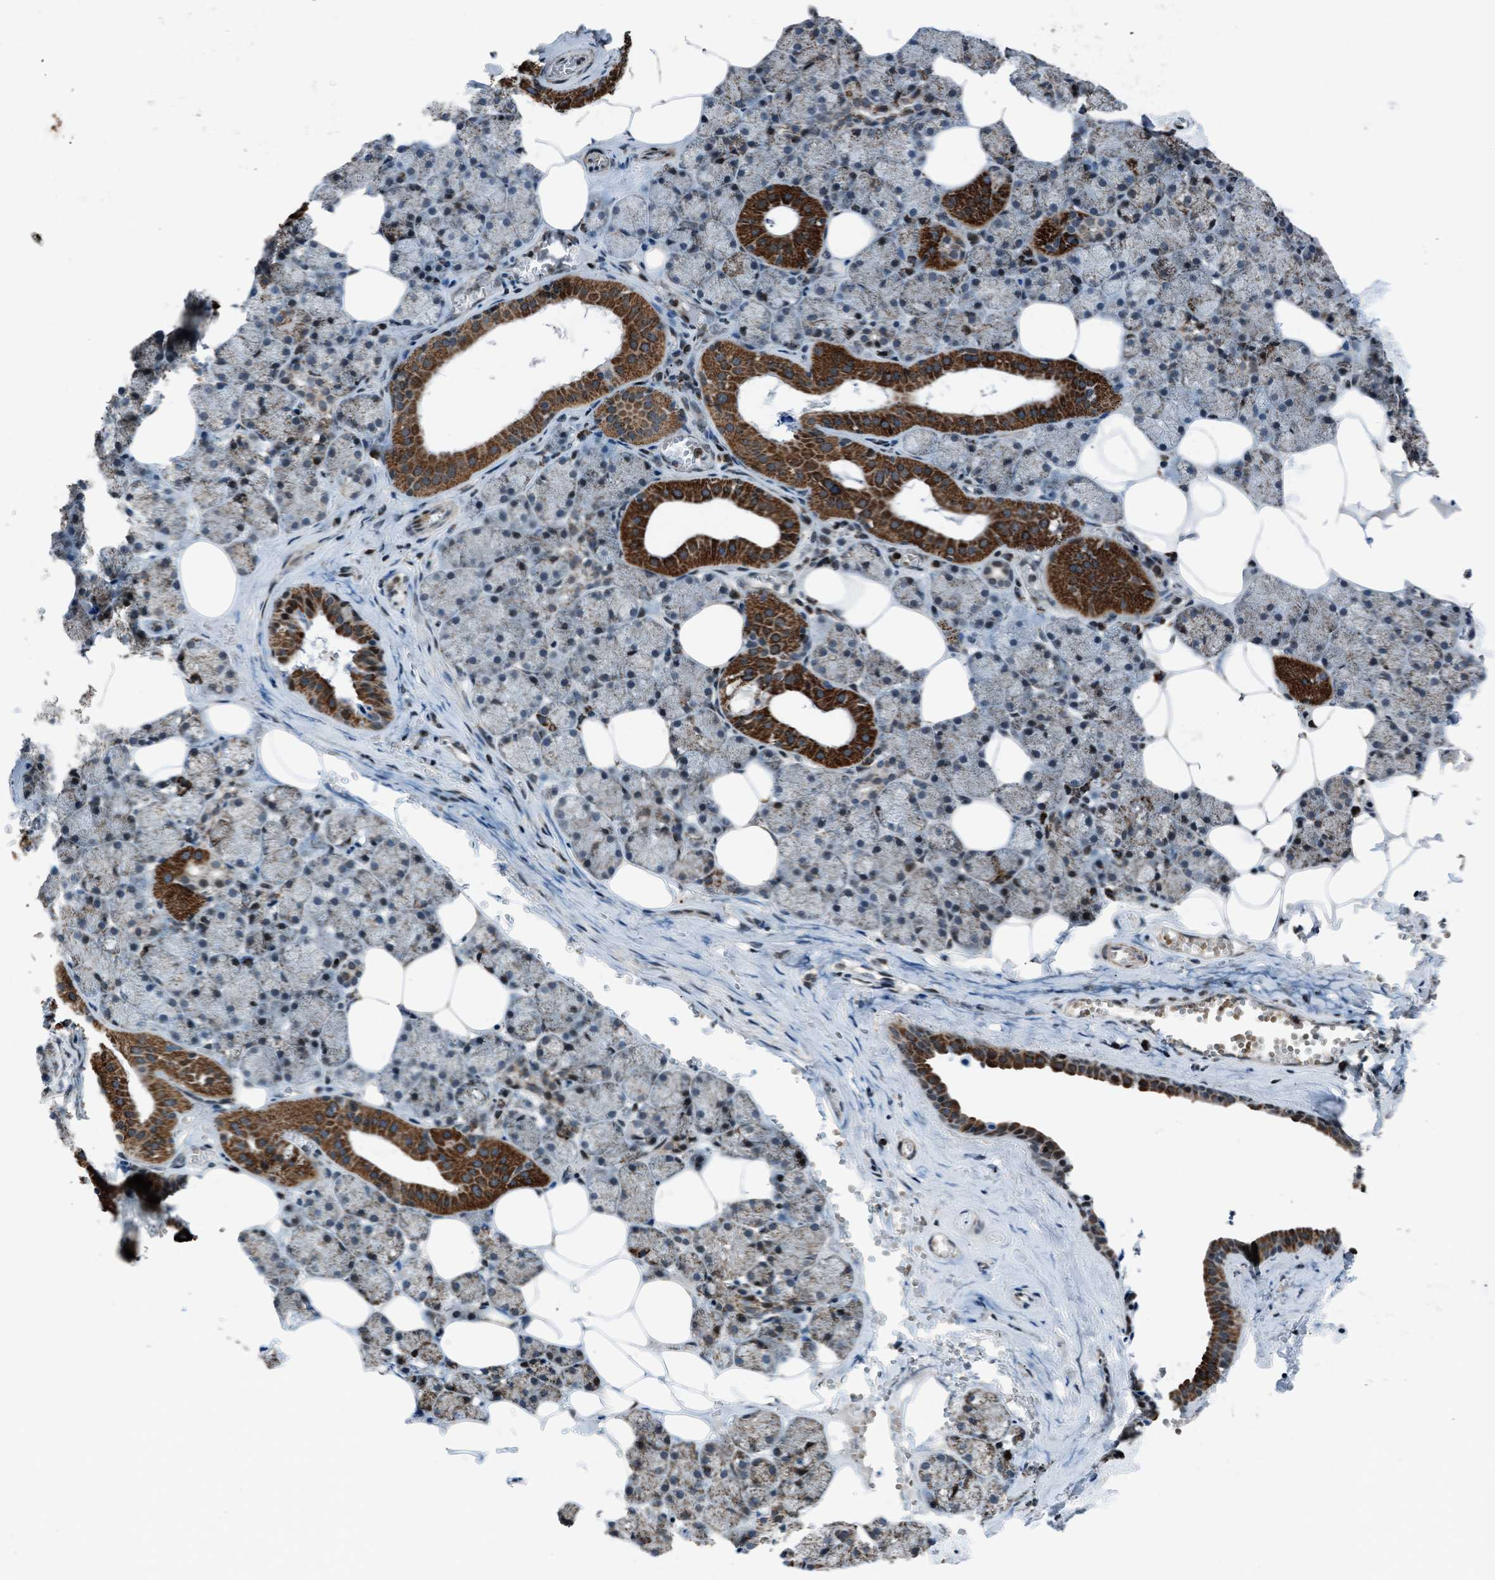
{"staining": {"intensity": "strong", "quantity": "<25%", "location": "cytoplasmic/membranous"}, "tissue": "salivary gland", "cell_type": "Glandular cells", "image_type": "normal", "snomed": [{"axis": "morphology", "description": "Normal tissue, NOS"}, {"axis": "topography", "description": "Salivary gland"}], "caption": "Immunohistochemical staining of unremarkable human salivary gland exhibits strong cytoplasmic/membranous protein staining in approximately <25% of glandular cells. (DAB (3,3'-diaminobenzidine) IHC, brown staining for protein, blue staining for nuclei).", "gene": "MORC3", "patient": {"sex": "male", "age": 62}}